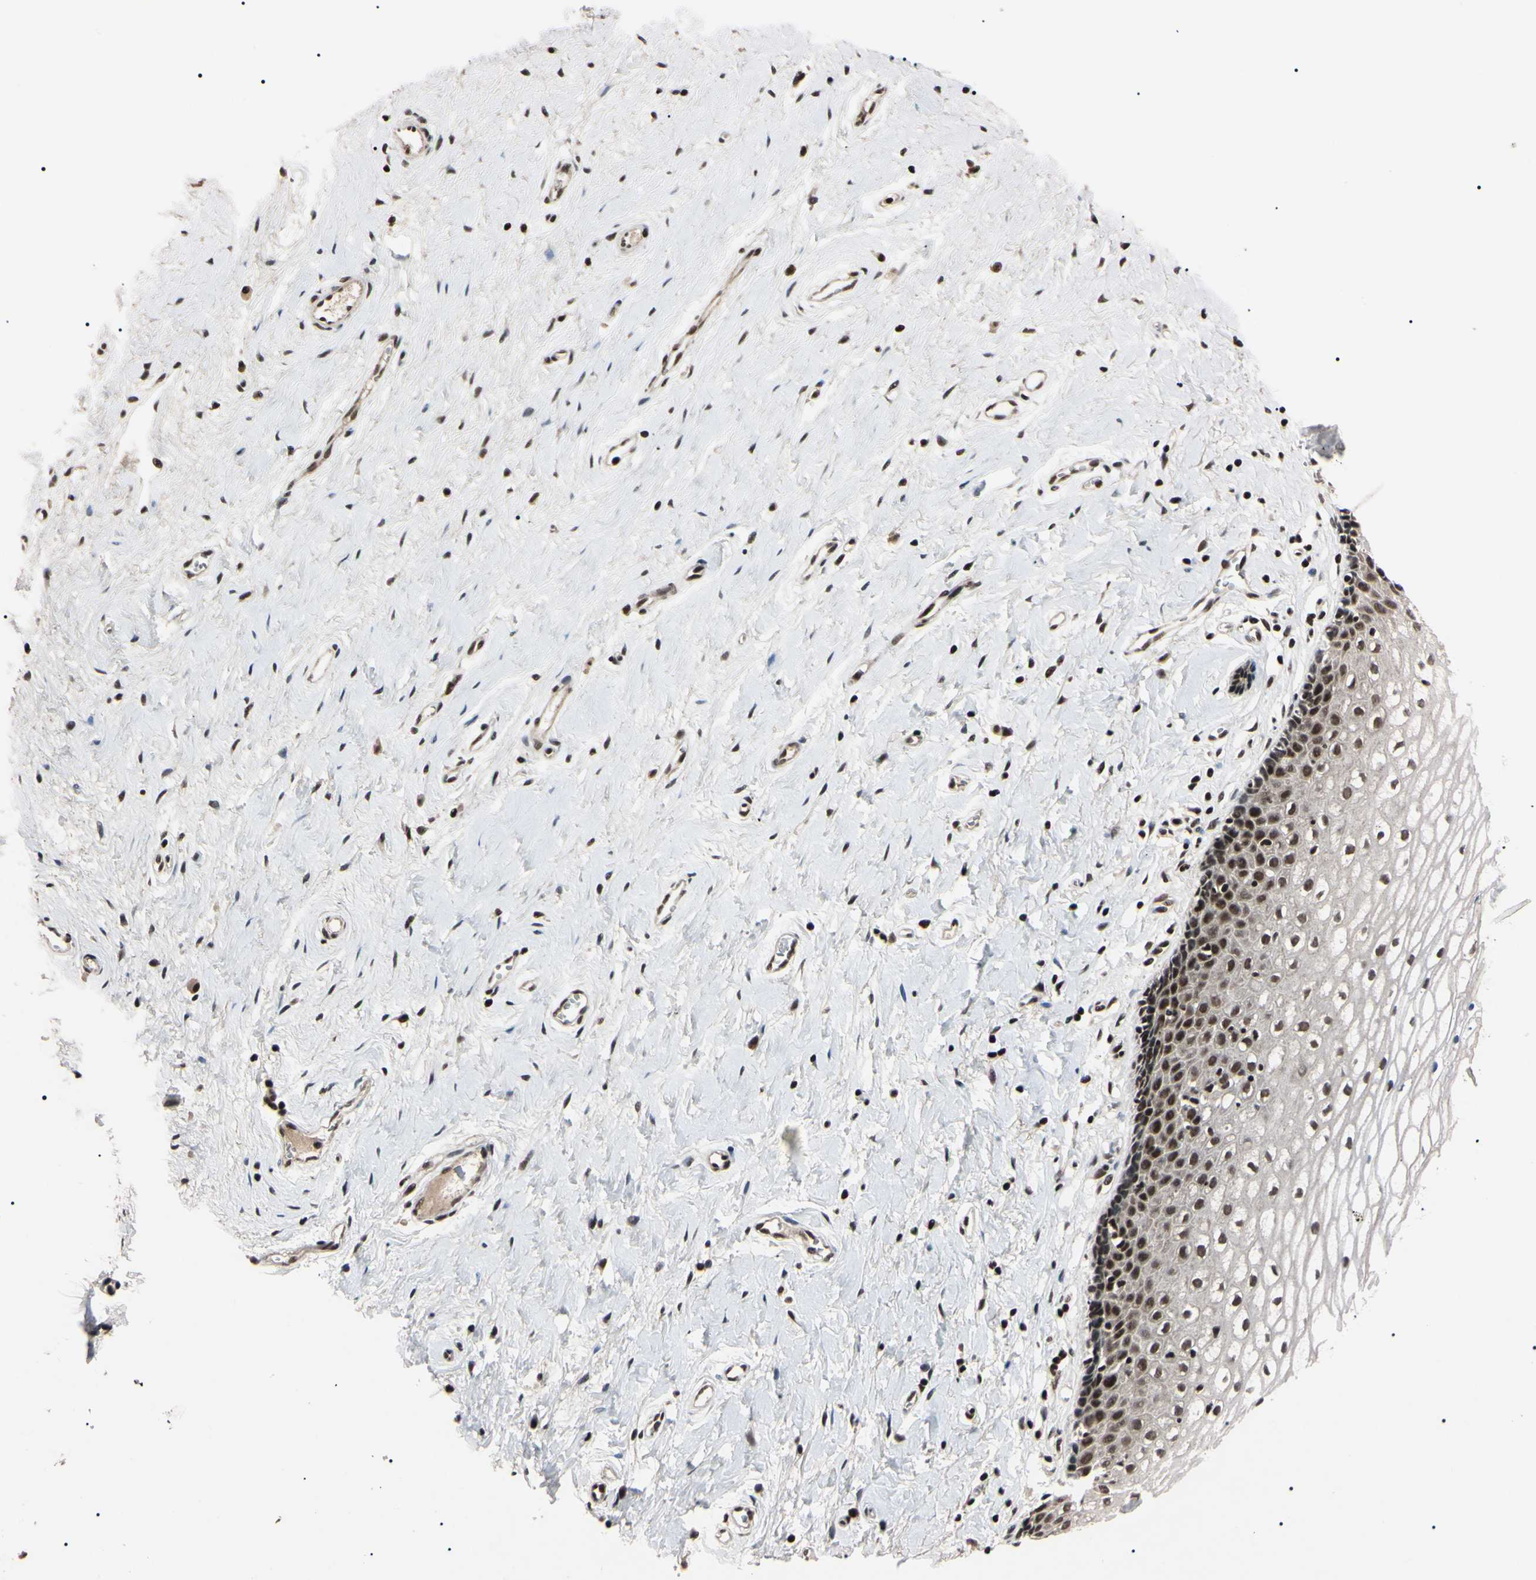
{"staining": {"intensity": "moderate", "quantity": "25%-75%", "location": "cytoplasmic/membranous,nuclear"}, "tissue": "vagina", "cell_type": "Squamous epithelial cells", "image_type": "normal", "snomed": [{"axis": "morphology", "description": "Normal tissue, NOS"}, {"axis": "topography", "description": "Soft tissue"}, {"axis": "topography", "description": "Vagina"}], "caption": "The histopathology image displays staining of benign vagina, revealing moderate cytoplasmic/membranous,nuclear protein staining (brown color) within squamous epithelial cells. The protein is stained brown, and the nuclei are stained in blue (DAB IHC with brightfield microscopy, high magnification).", "gene": "YY1", "patient": {"sex": "female", "age": 61}}